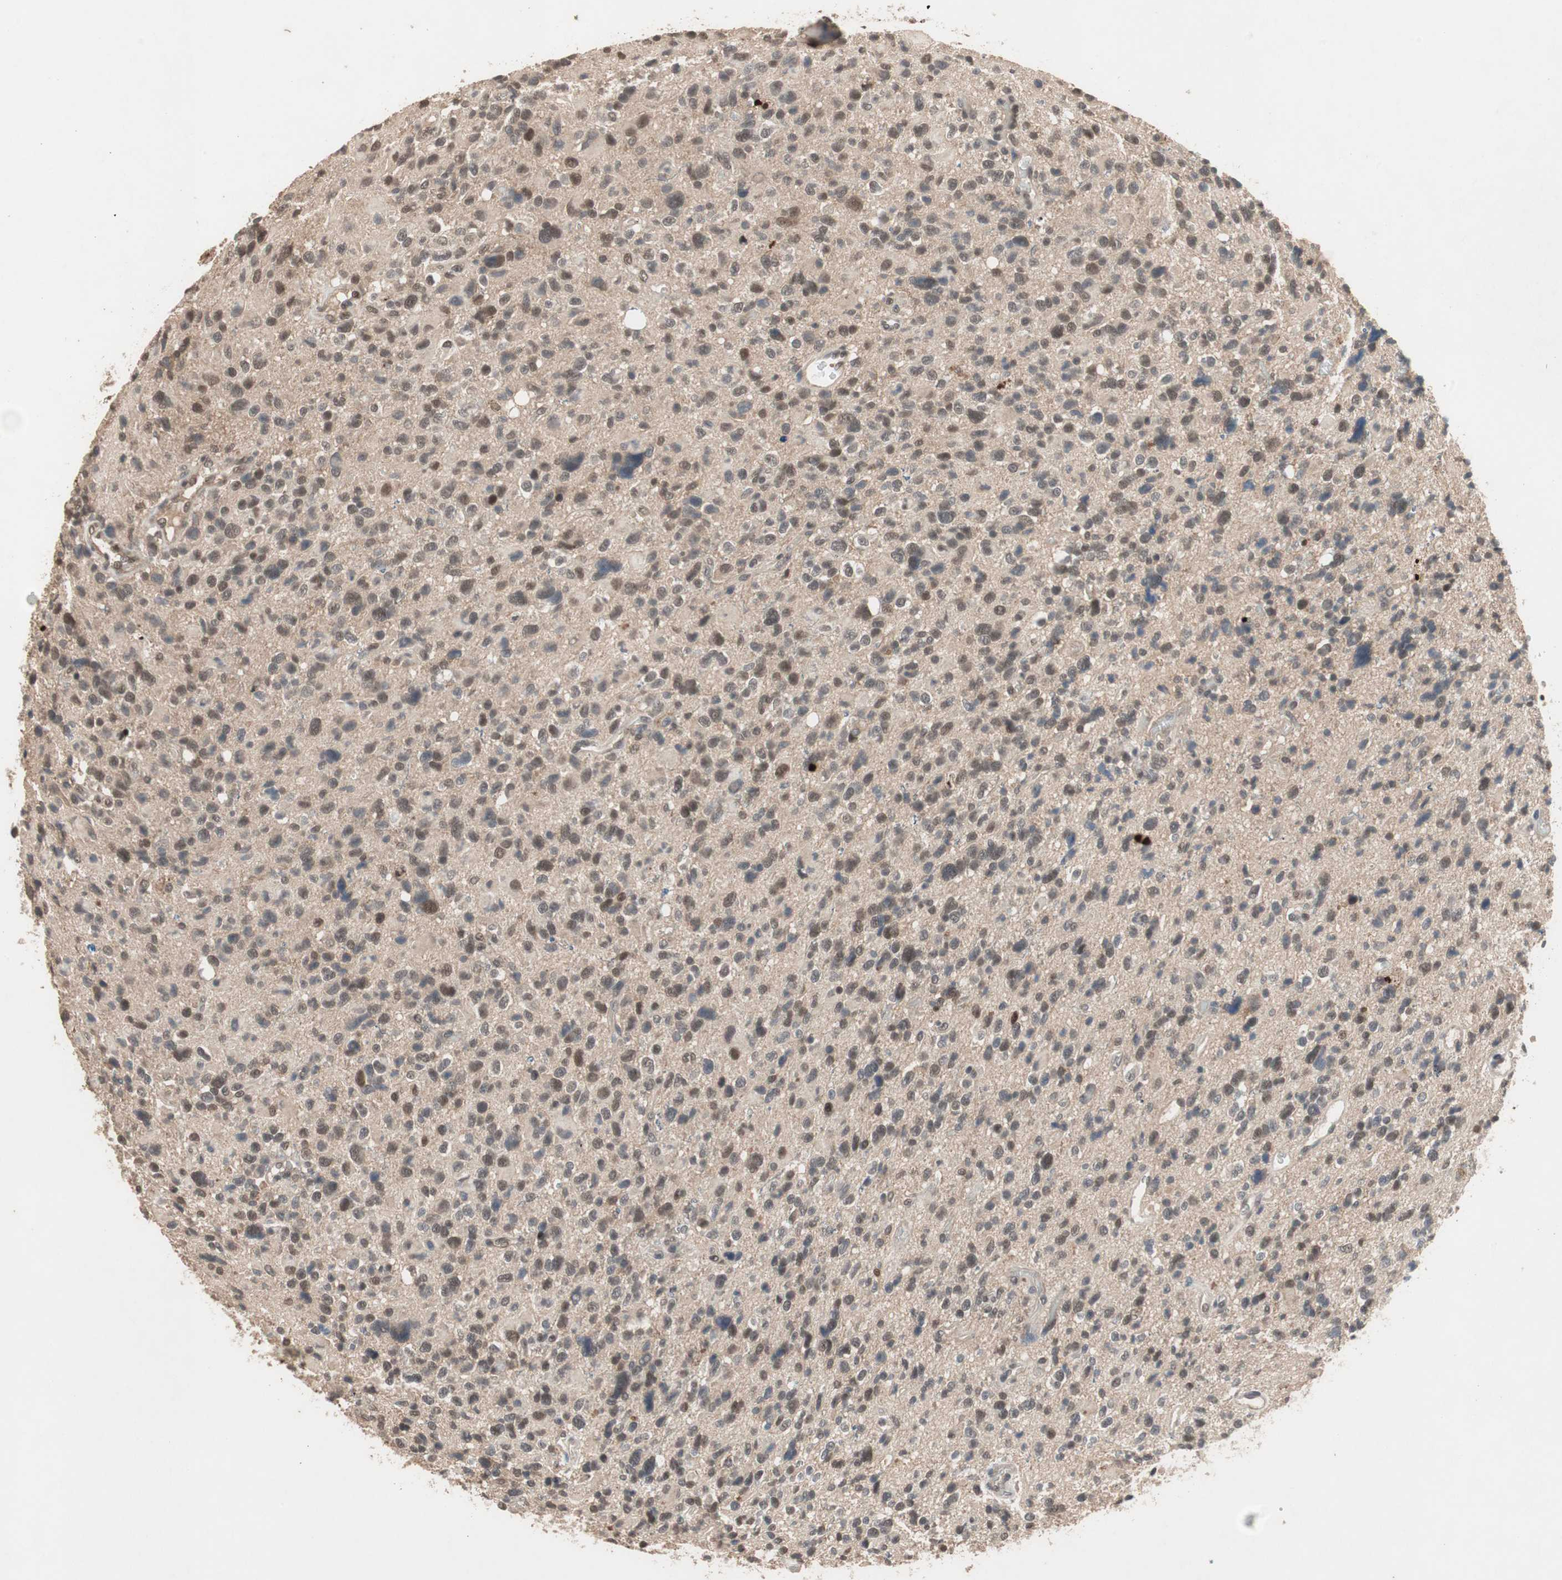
{"staining": {"intensity": "moderate", "quantity": ">75%", "location": "cytoplasmic/membranous,nuclear"}, "tissue": "glioma", "cell_type": "Tumor cells", "image_type": "cancer", "snomed": [{"axis": "morphology", "description": "Glioma, malignant, High grade"}, {"axis": "topography", "description": "Brain"}], "caption": "A high-resolution histopathology image shows IHC staining of glioma, which displays moderate cytoplasmic/membranous and nuclear staining in approximately >75% of tumor cells.", "gene": "GART", "patient": {"sex": "male", "age": 48}}